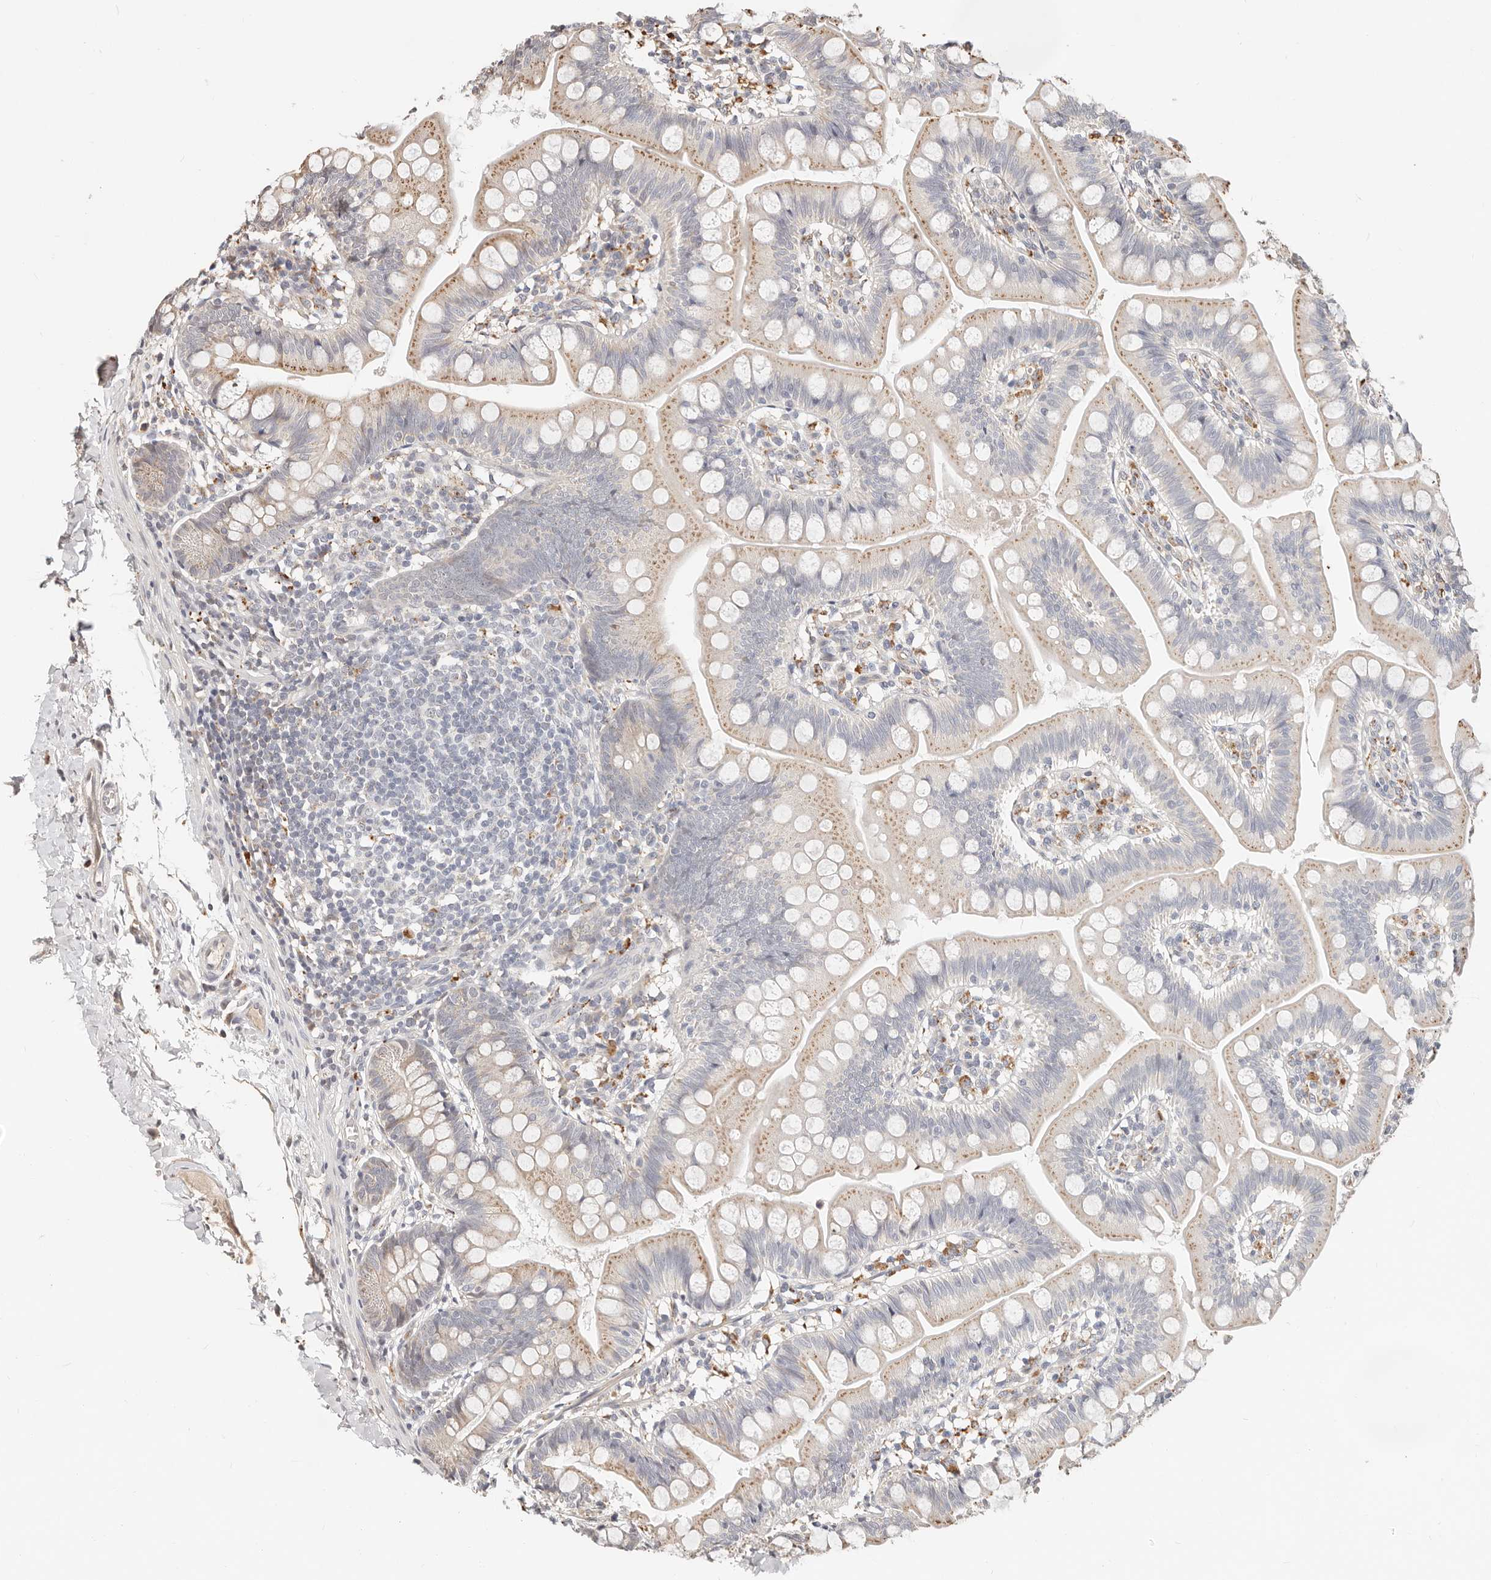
{"staining": {"intensity": "weak", "quantity": "25%-75%", "location": "cytoplasmic/membranous"}, "tissue": "small intestine", "cell_type": "Glandular cells", "image_type": "normal", "snomed": [{"axis": "morphology", "description": "Normal tissue, NOS"}, {"axis": "topography", "description": "Small intestine"}], "caption": "A high-resolution histopathology image shows immunohistochemistry (IHC) staining of normal small intestine, which reveals weak cytoplasmic/membranous staining in about 25%-75% of glandular cells. The staining was performed using DAB (3,3'-diaminobenzidine) to visualize the protein expression in brown, while the nuclei were stained in blue with hematoxylin (Magnification: 20x).", "gene": "ZRANB1", "patient": {"sex": "male", "age": 7}}